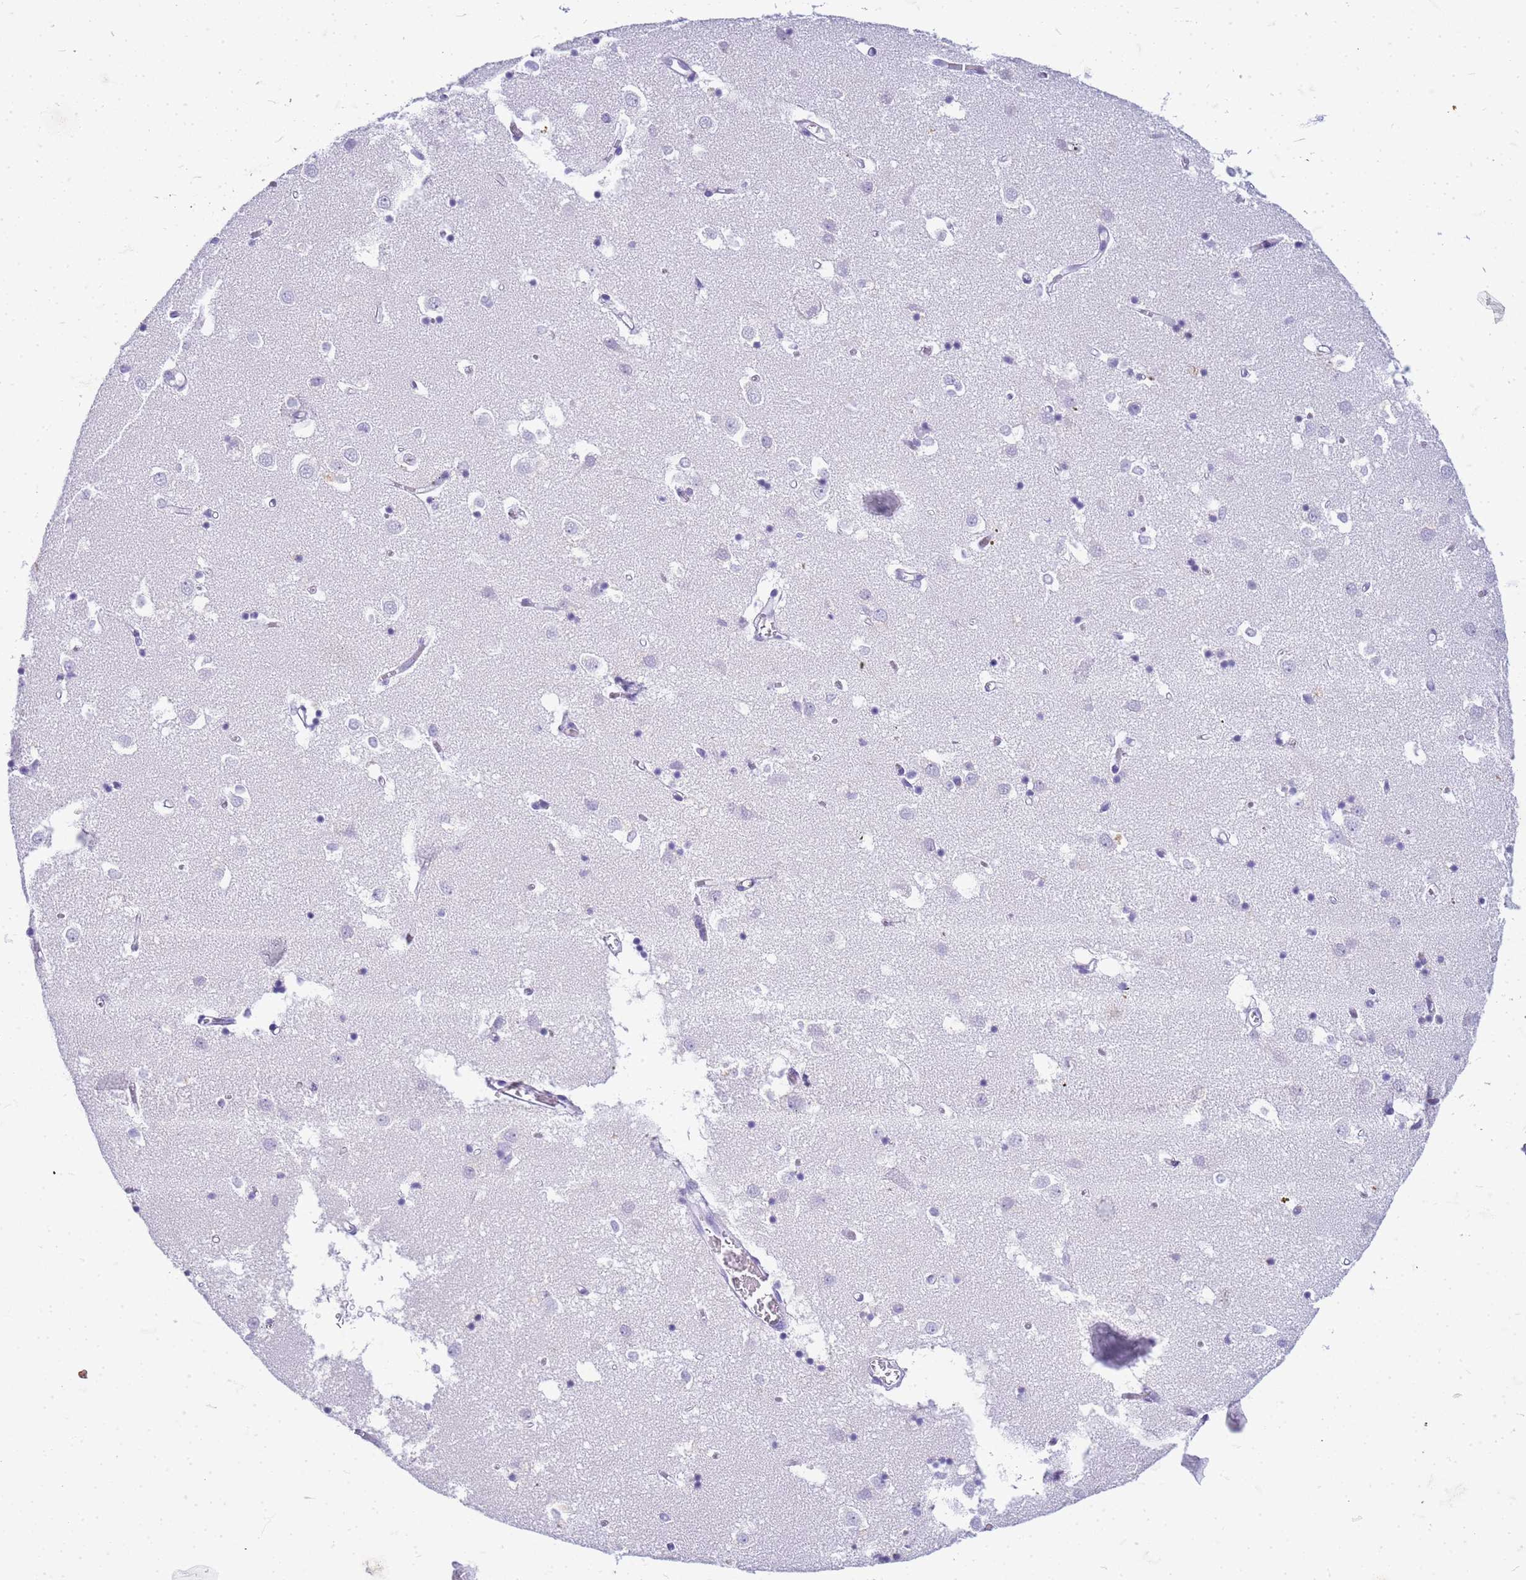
{"staining": {"intensity": "negative", "quantity": "none", "location": "none"}, "tissue": "caudate", "cell_type": "Glial cells", "image_type": "normal", "snomed": [{"axis": "morphology", "description": "Normal tissue, NOS"}, {"axis": "topography", "description": "Lateral ventricle wall"}], "caption": "An image of caudate stained for a protein demonstrates no brown staining in glial cells. Nuclei are stained in blue.", "gene": "CFAP100", "patient": {"sex": "male", "age": 70}}